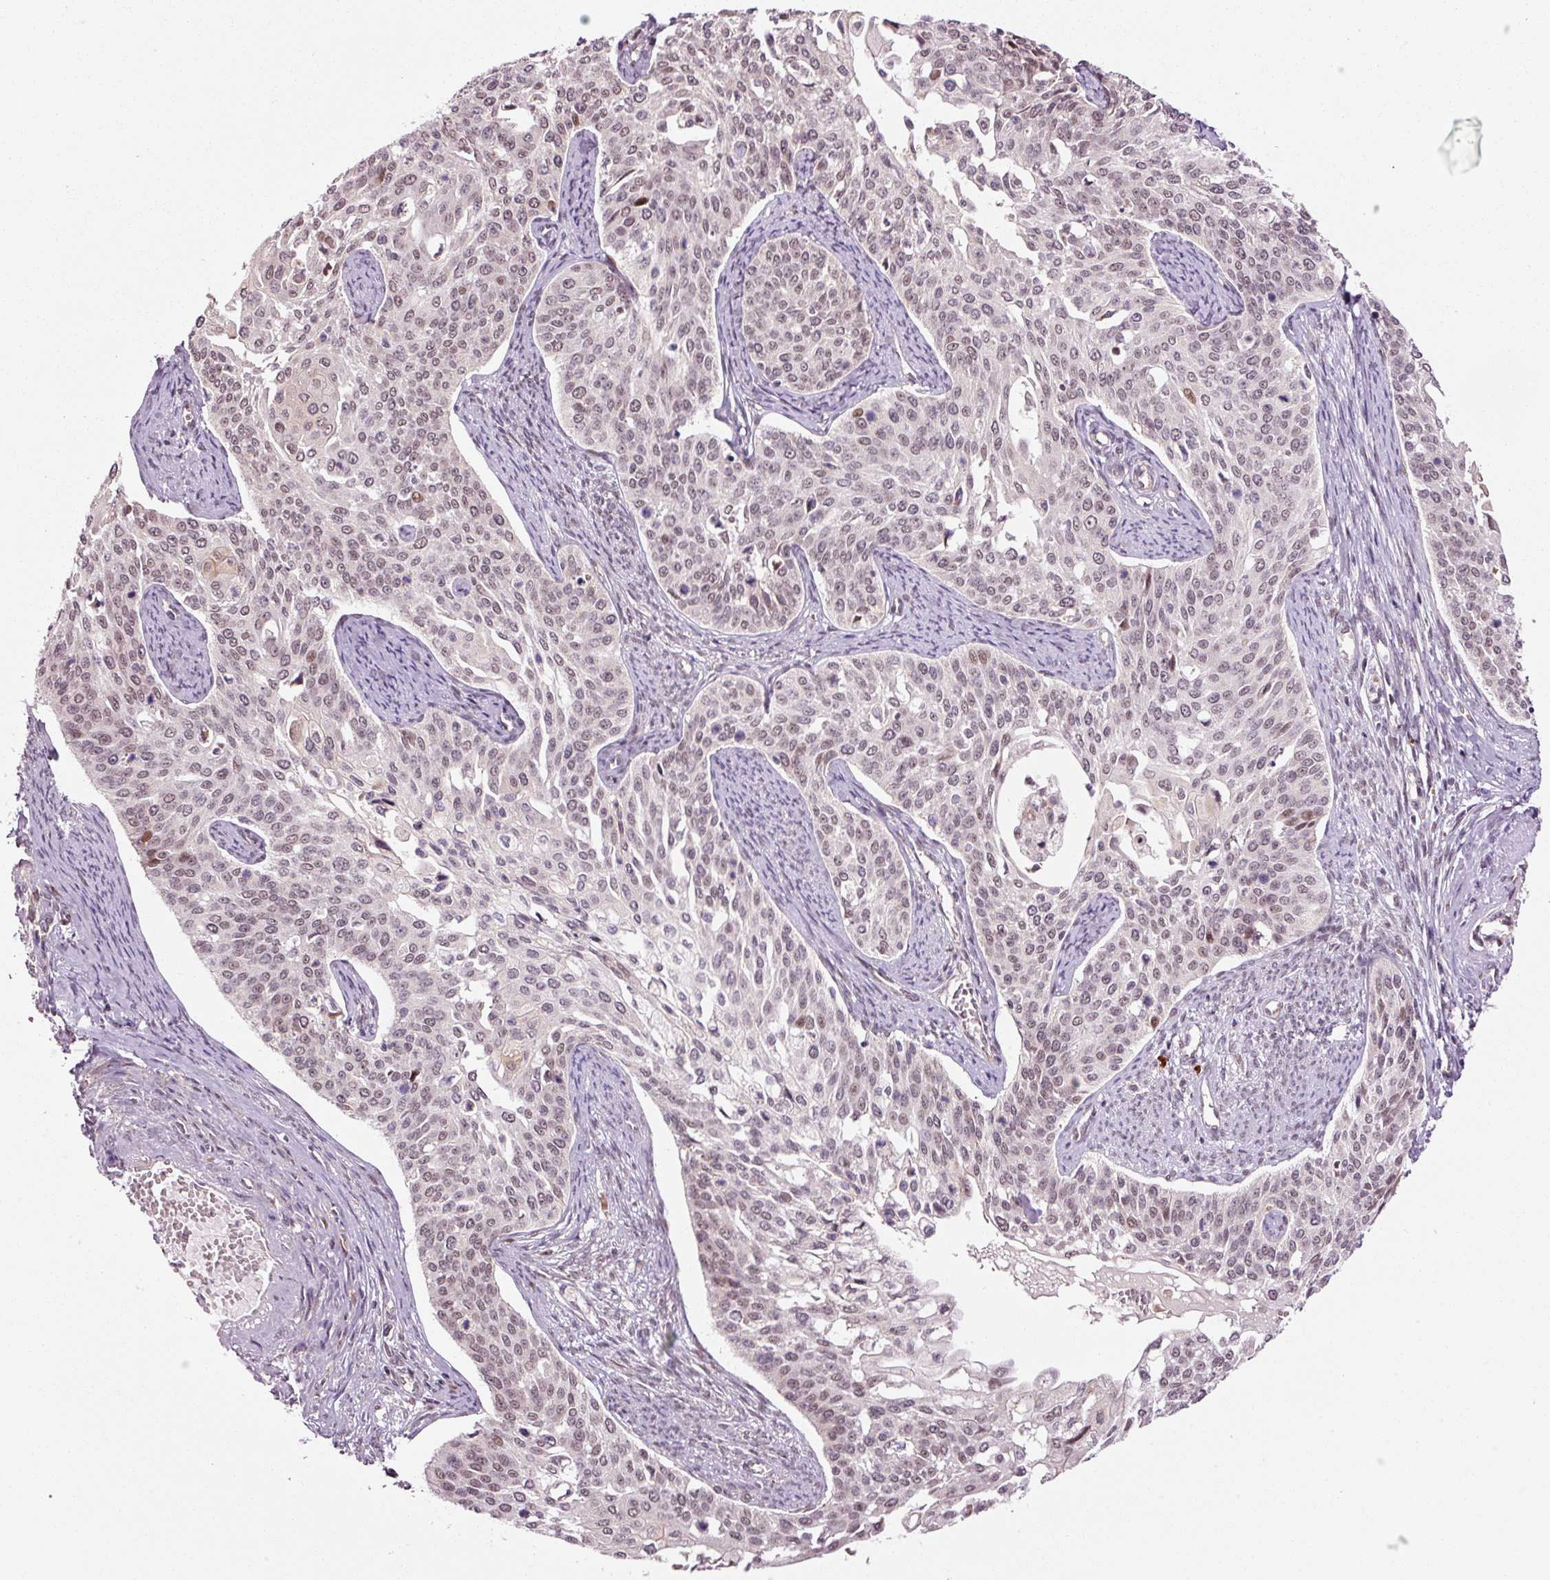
{"staining": {"intensity": "weak", "quantity": "25%-75%", "location": "nuclear"}, "tissue": "cervical cancer", "cell_type": "Tumor cells", "image_type": "cancer", "snomed": [{"axis": "morphology", "description": "Squamous cell carcinoma, NOS"}, {"axis": "topography", "description": "Cervix"}], "caption": "This is a micrograph of immunohistochemistry staining of cervical cancer (squamous cell carcinoma), which shows weak expression in the nuclear of tumor cells.", "gene": "ANKRD20A1", "patient": {"sex": "female", "age": 44}}